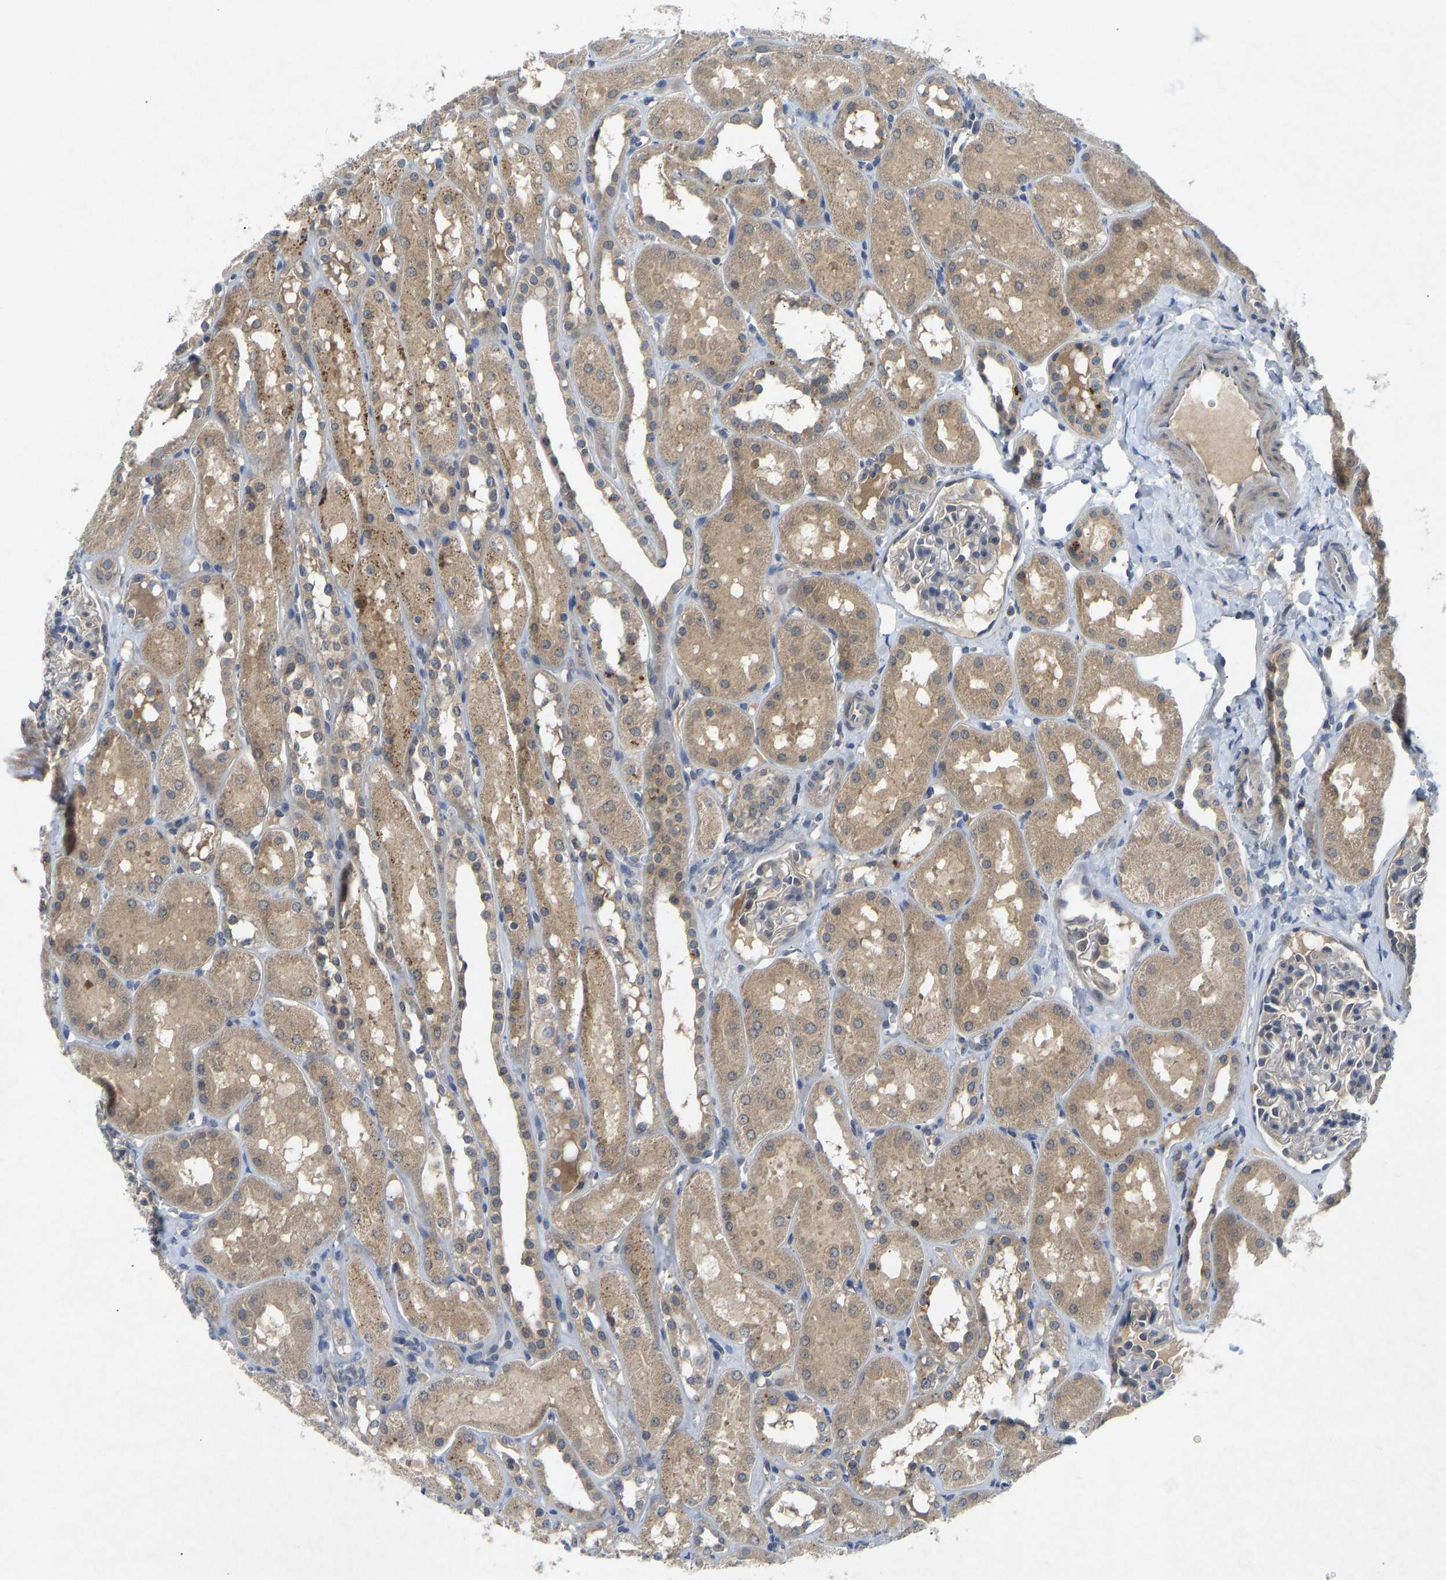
{"staining": {"intensity": "weak", "quantity": "<25%", "location": "cytoplasmic/membranous"}, "tissue": "kidney", "cell_type": "Cells in glomeruli", "image_type": "normal", "snomed": [{"axis": "morphology", "description": "Normal tissue, NOS"}, {"axis": "topography", "description": "Kidney"}, {"axis": "topography", "description": "Urinary bladder"}], "caption": "Human kidney stained for a protein using IHC shows no staining in cells in glomeruli.", "gene": "PDE7A", "patient": {"sex": "male", "age": 16}}